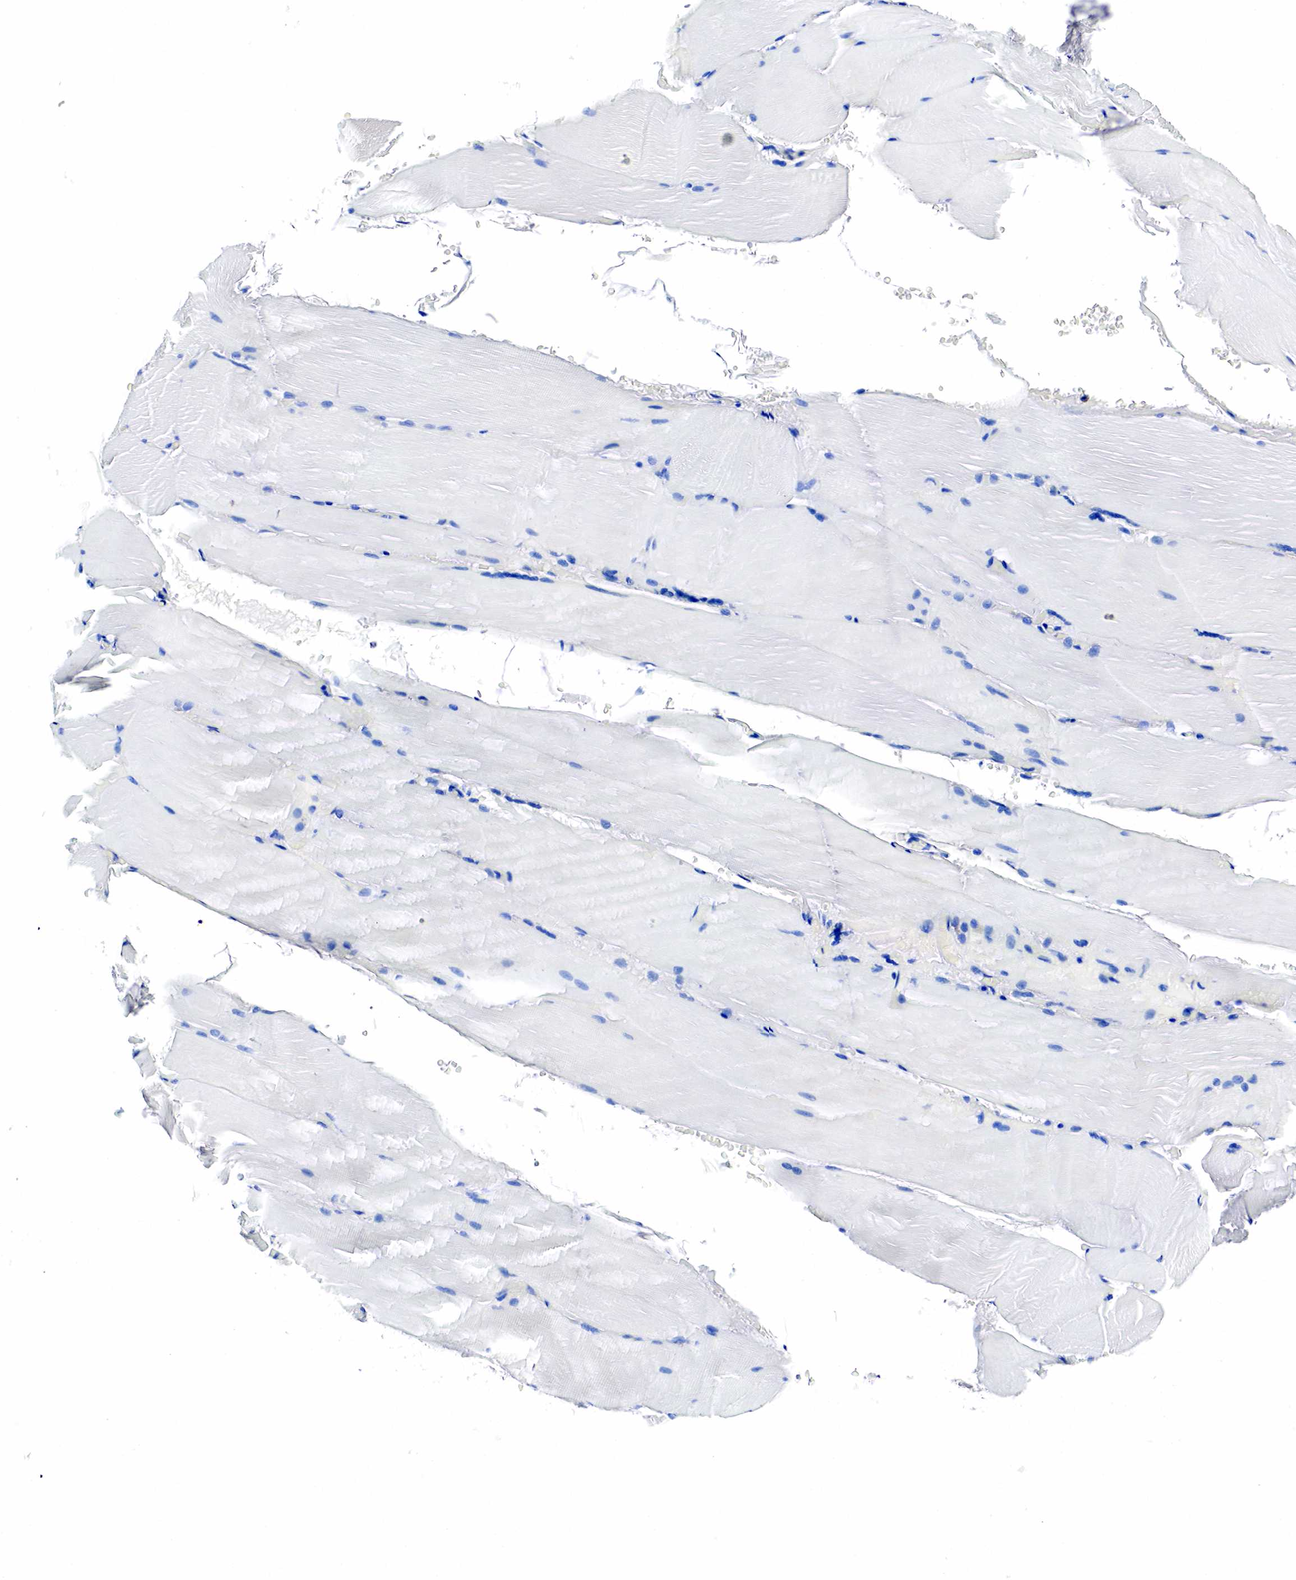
{"staining": {"intensity": "negative", "quantity": "none", "location": "none"}, "tissue": "skeletal muscle", "cell_type": "Myocytes", "image_type": "normal", "snomed": [{"axis": "morphology", "description": "Normal tissue, NOS"}, {"axis": "topography", "description": "Skeletal muscle"}], "caption": "High power microscopy photomicrograph of an IHC image of normal skeletal muscle, revealing no significant positivity in myocytes.", "gene": "GAST", "patient": {"sex": "male", "age": 71}}